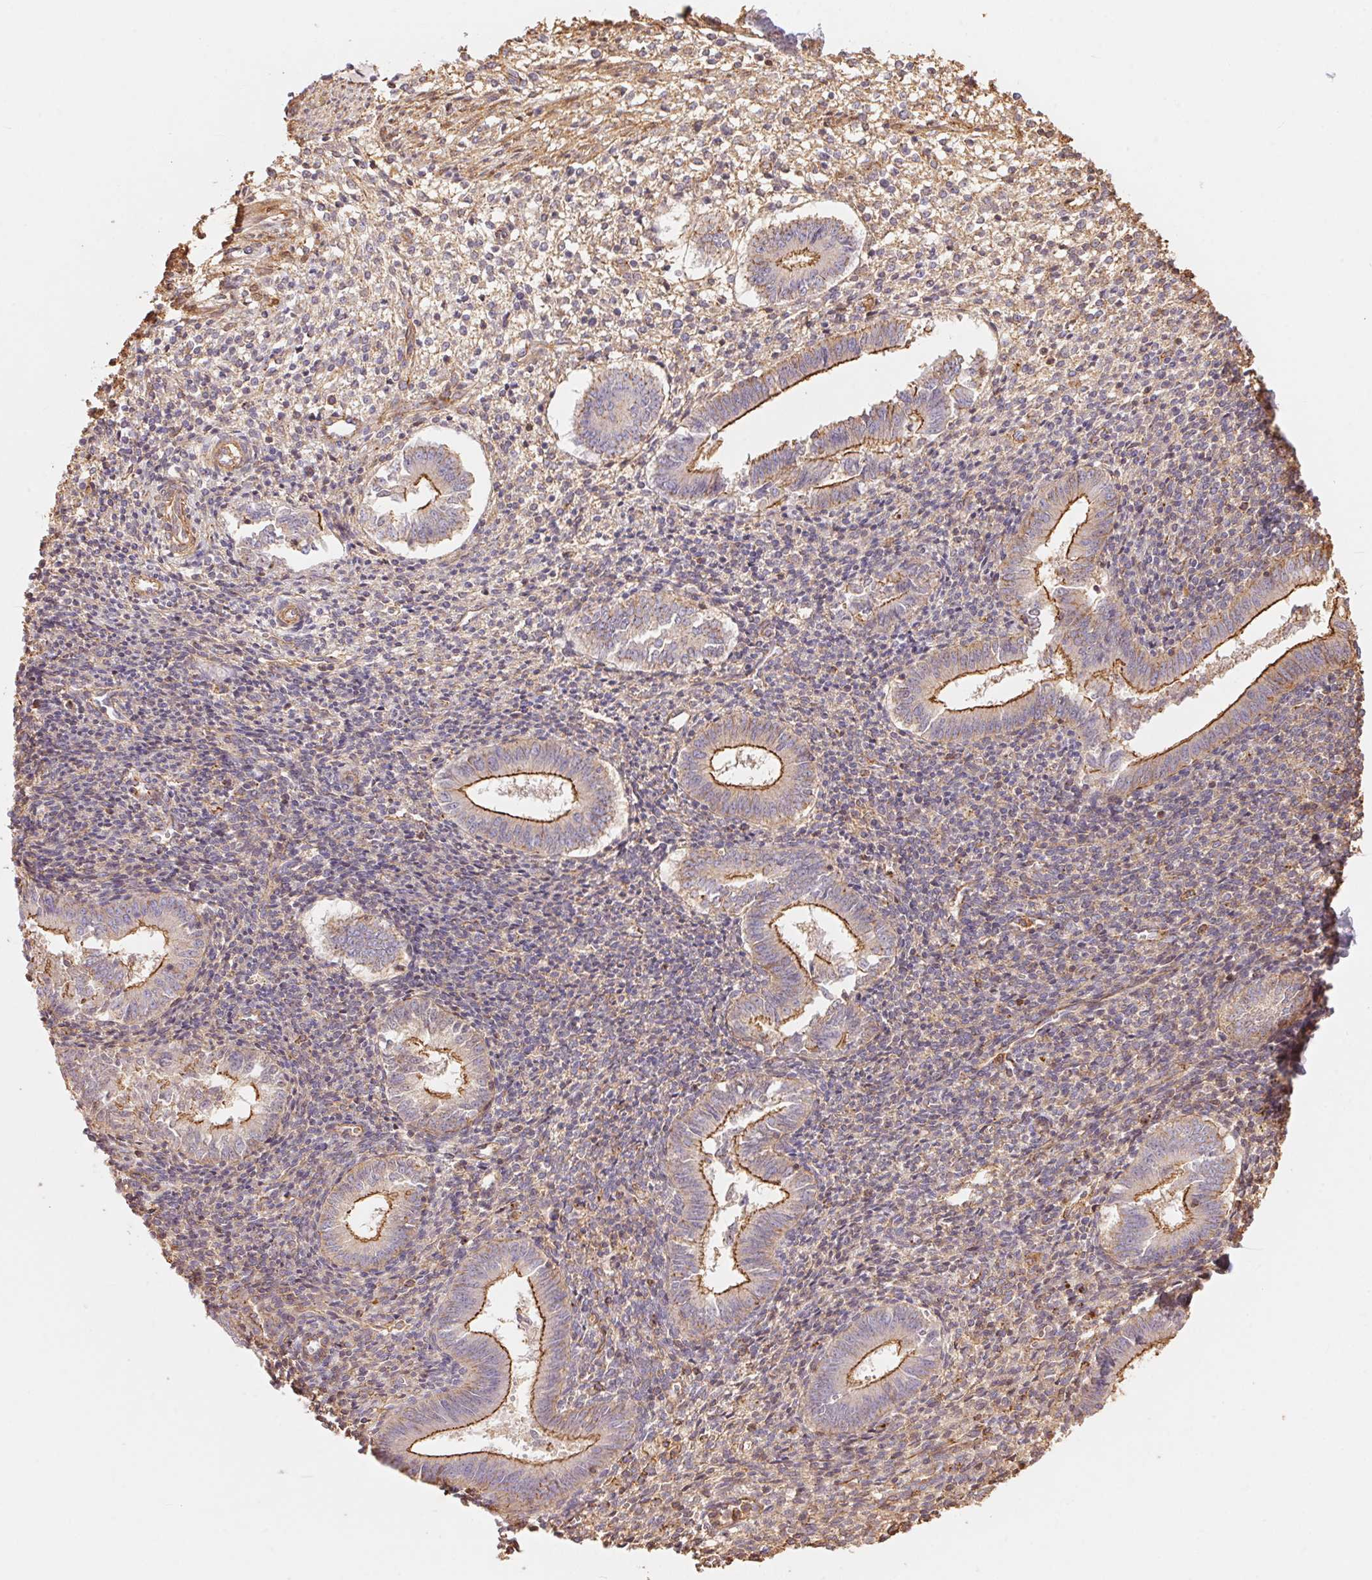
{"staining": {"intensity": "negative", "quantity": "none", "location": "none"}, "tissue": "endometrium", "cell_type": "Cells in endometrial stroma", "image_type": "normal", "snomed": [{"axis": "morphology", "description": "Normal tissue, NOS"}, {"axis": "topography", "description": "Endometrium"}], "caption": "A high-resolution histopathology image shows IHC staining of benign endometrium, which reveals no significant expression in cells in endometrial stroma. (DAB IHC visualized using brightfield microscopy, high magnification).", "gene": "FRAS1", "patient": {"sex": "female", "age": 25}}